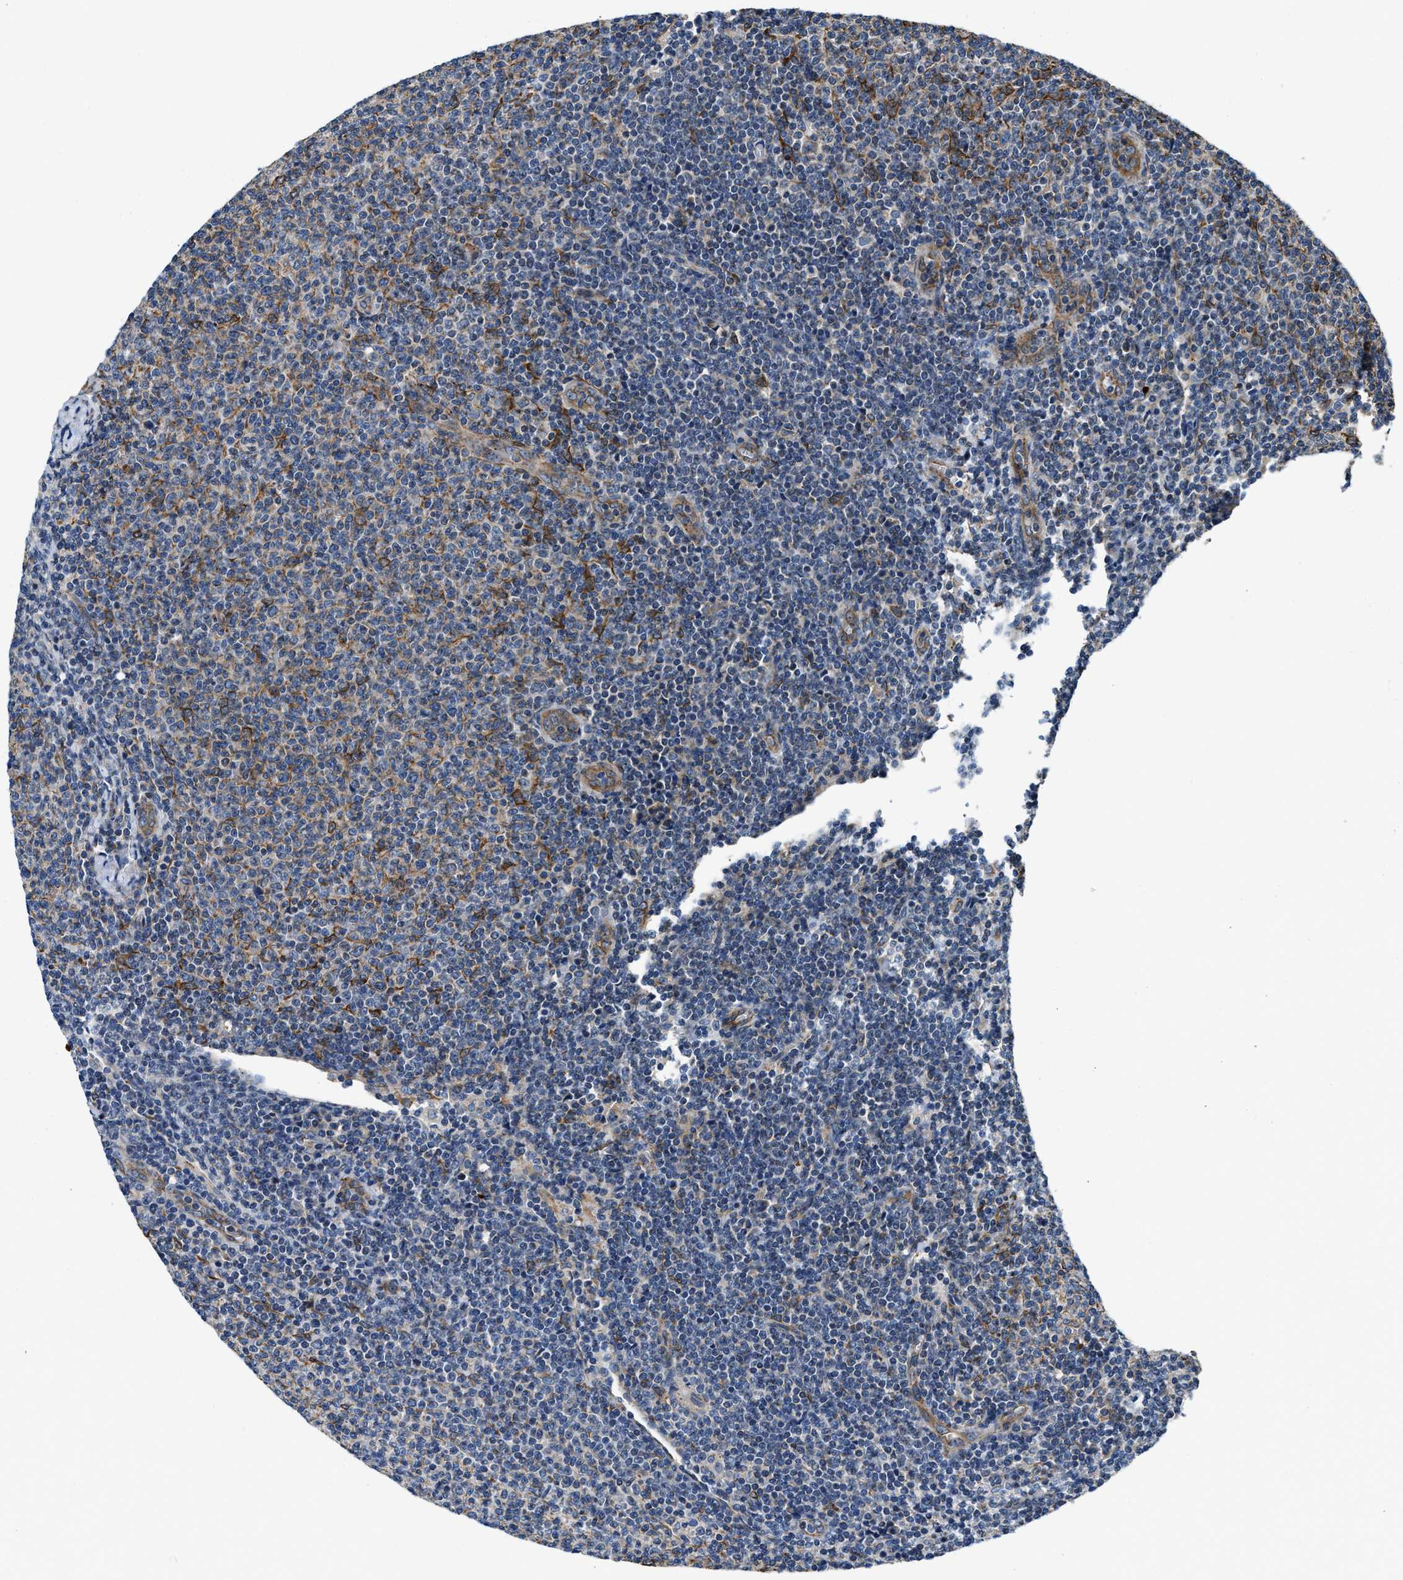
{"staining": {"intensity": "strong", "quantity": "<25%", "location": "cytoplasmic/membranous"}, "tissue": "lymphoma", "cell_type": "Tumor cells", "image_type": "cancer", "snomed": [{"axis": "morphology", "description": "Malignant lymphoma, non-Hodgkin's type, Low grade"}, {"axis": "topography", "description": "Lymph node"}], "caption": "Human lymphoma stained for a protein (brown) reveals strong cytoplasmic/membranous positive expression in approximately <25% of tumor cells.", "gene": "ARL6IP5", "patient": {"sex": "male", "age": 66}}